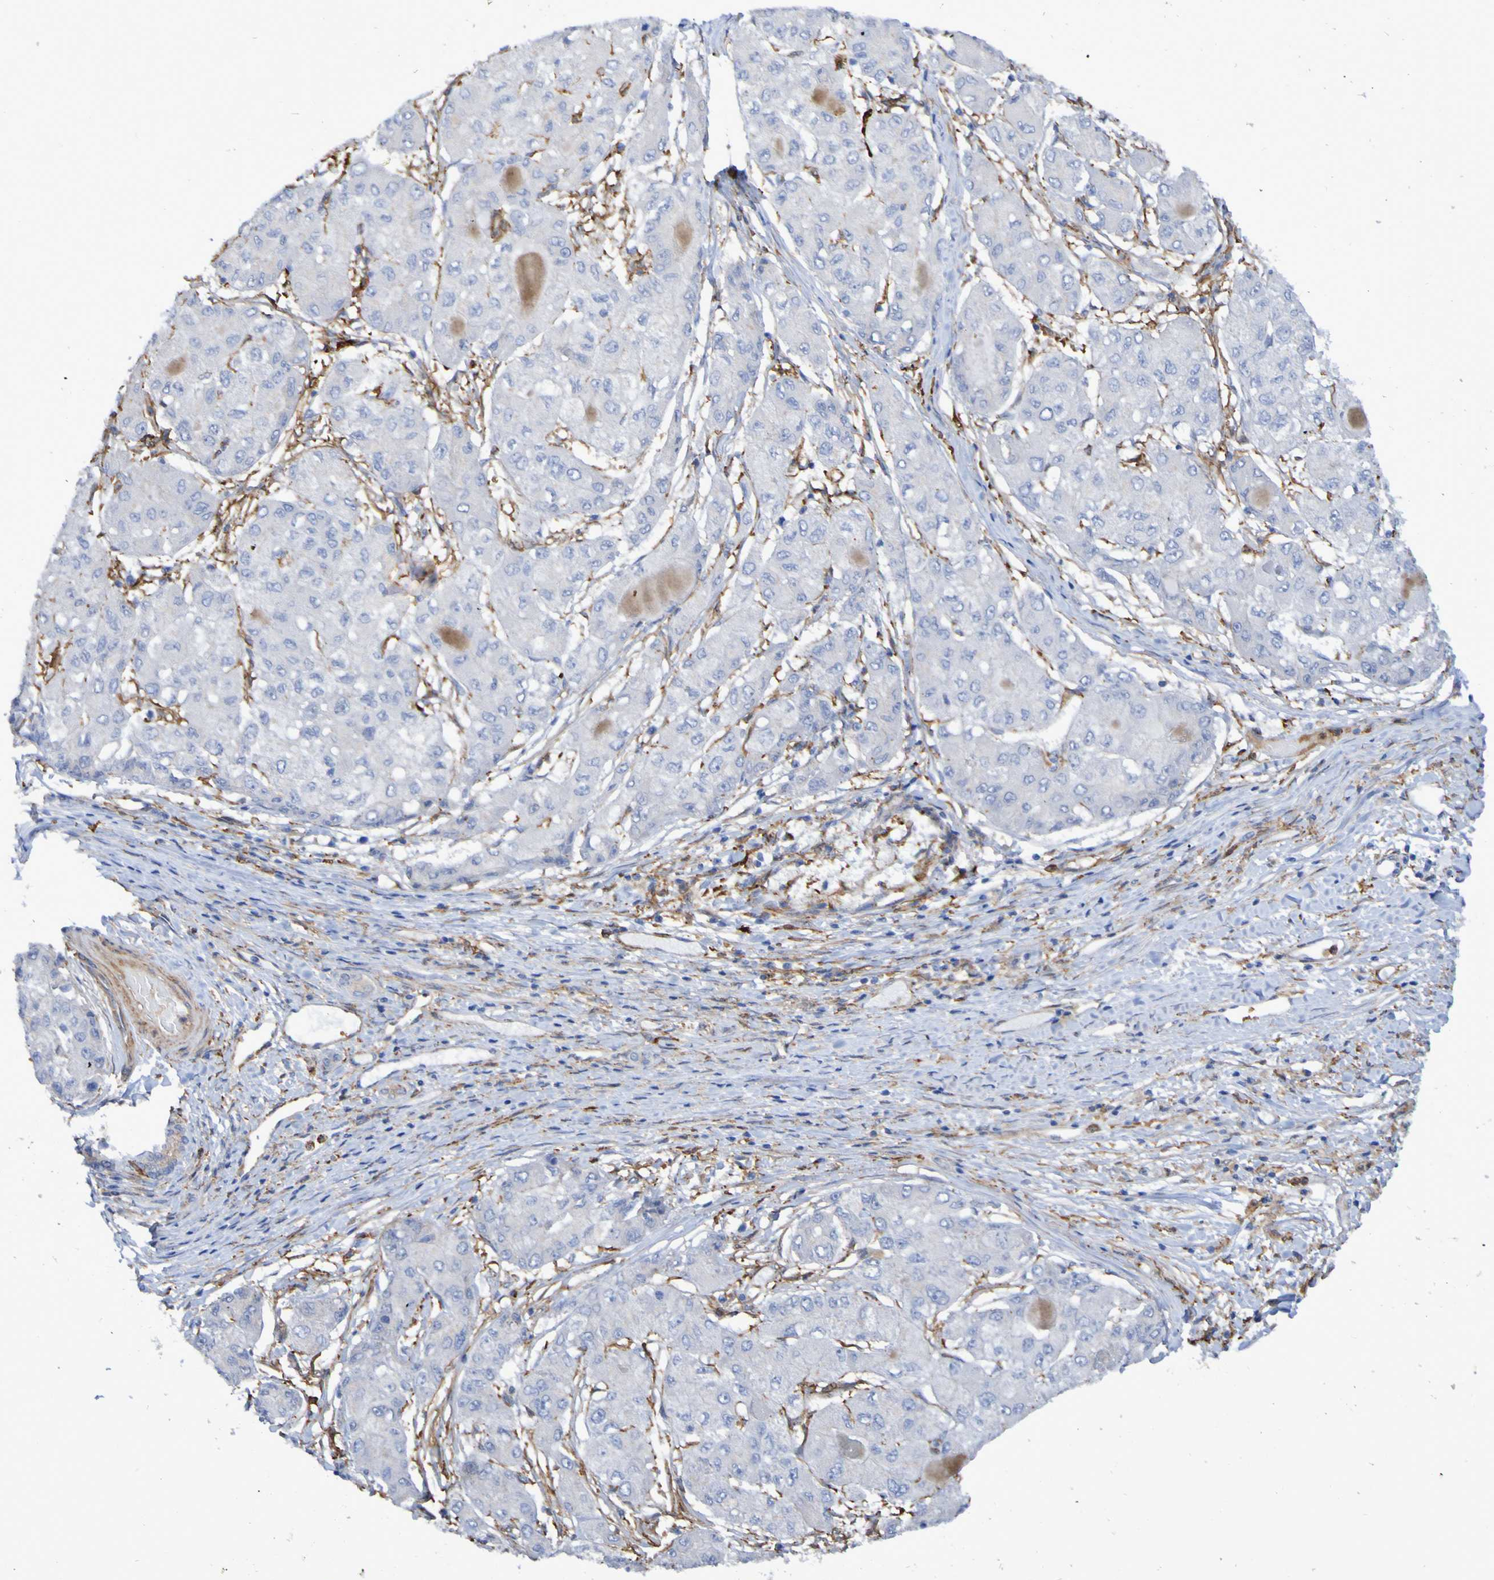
{"staining": {"intensity": "negative", "quantity": "none", "location": "none"}, "tissue": "liver cancer", "cell_type": "Tumor cells", "image_type": "cancer", "snomed": [{"axis": "morphology", "description": "Carcinoma, Hepatocellular, NOS"}, {"axis": "topography", "description": "Liver"}], "caption": "The IHC image has no significant positivity in tumor cells of liver hepatocellular carcinoma tissue.", "gene": "SCRG1", "patient": {"sex": "male", "age": 80}}